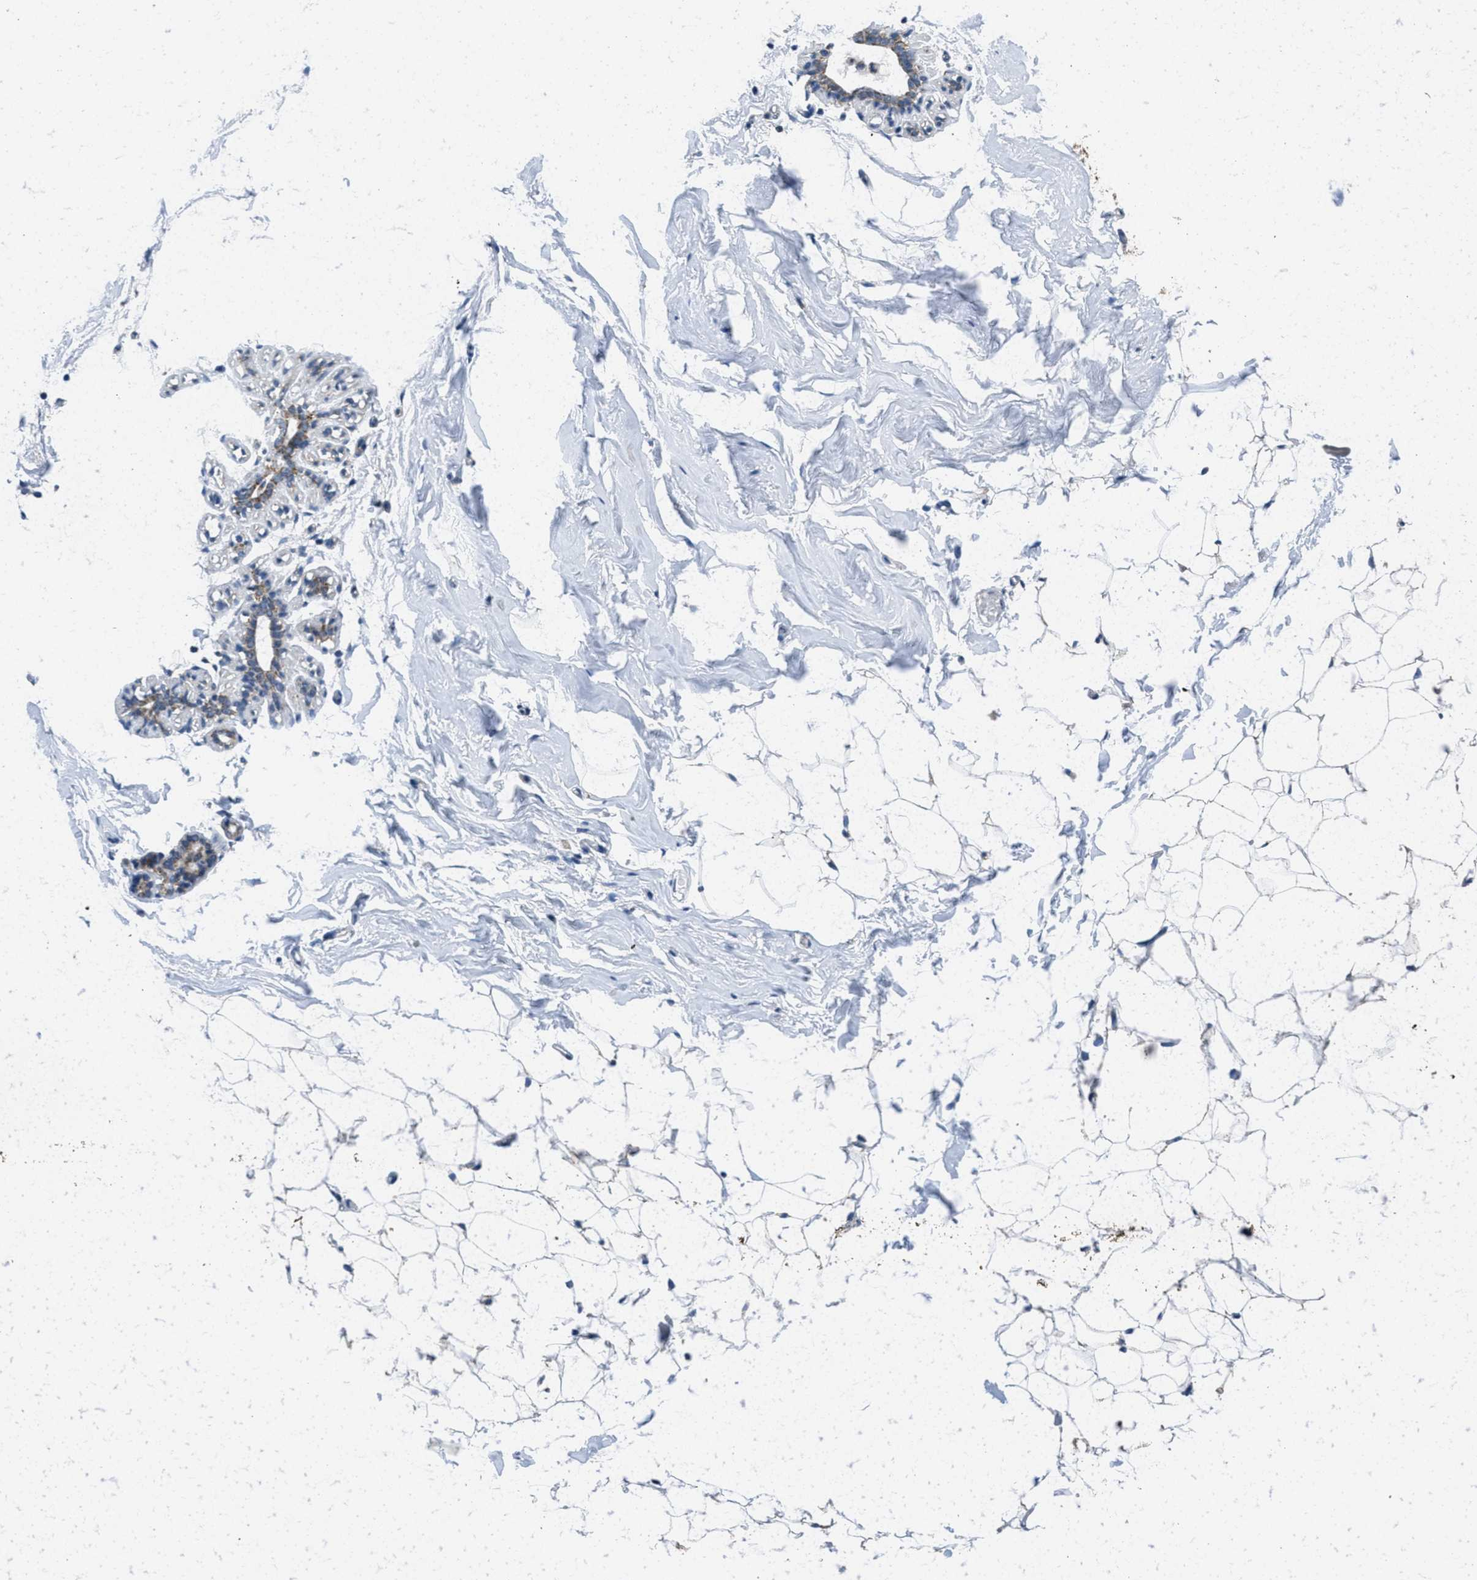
{"staining": {"intensity": "negative", "quantity": "none", "location": "none"}, "tissue": "adipose tissue", "cell_type": "Adipocytes", "image_type": "normal", "snomed": [{"axis": "morphology", "description": "Normal tissue, NOS"}, {"axis": "topography", "description": "Breast"}, {"axis": "topography", "description": "Soft tissue"}], "caption": "Immunohistochemistry (IHC) histopathology image of unremarkable adipose tissue: human adipose tissue stained with DAB (3,3'-diaminobenzidine) displays no significant protein staining in adipocytes. (DAB immunohistochemistry (IHC), high magnification).", "gene": "TOMM70", "patient": {"sex": "female", "age": 75}}